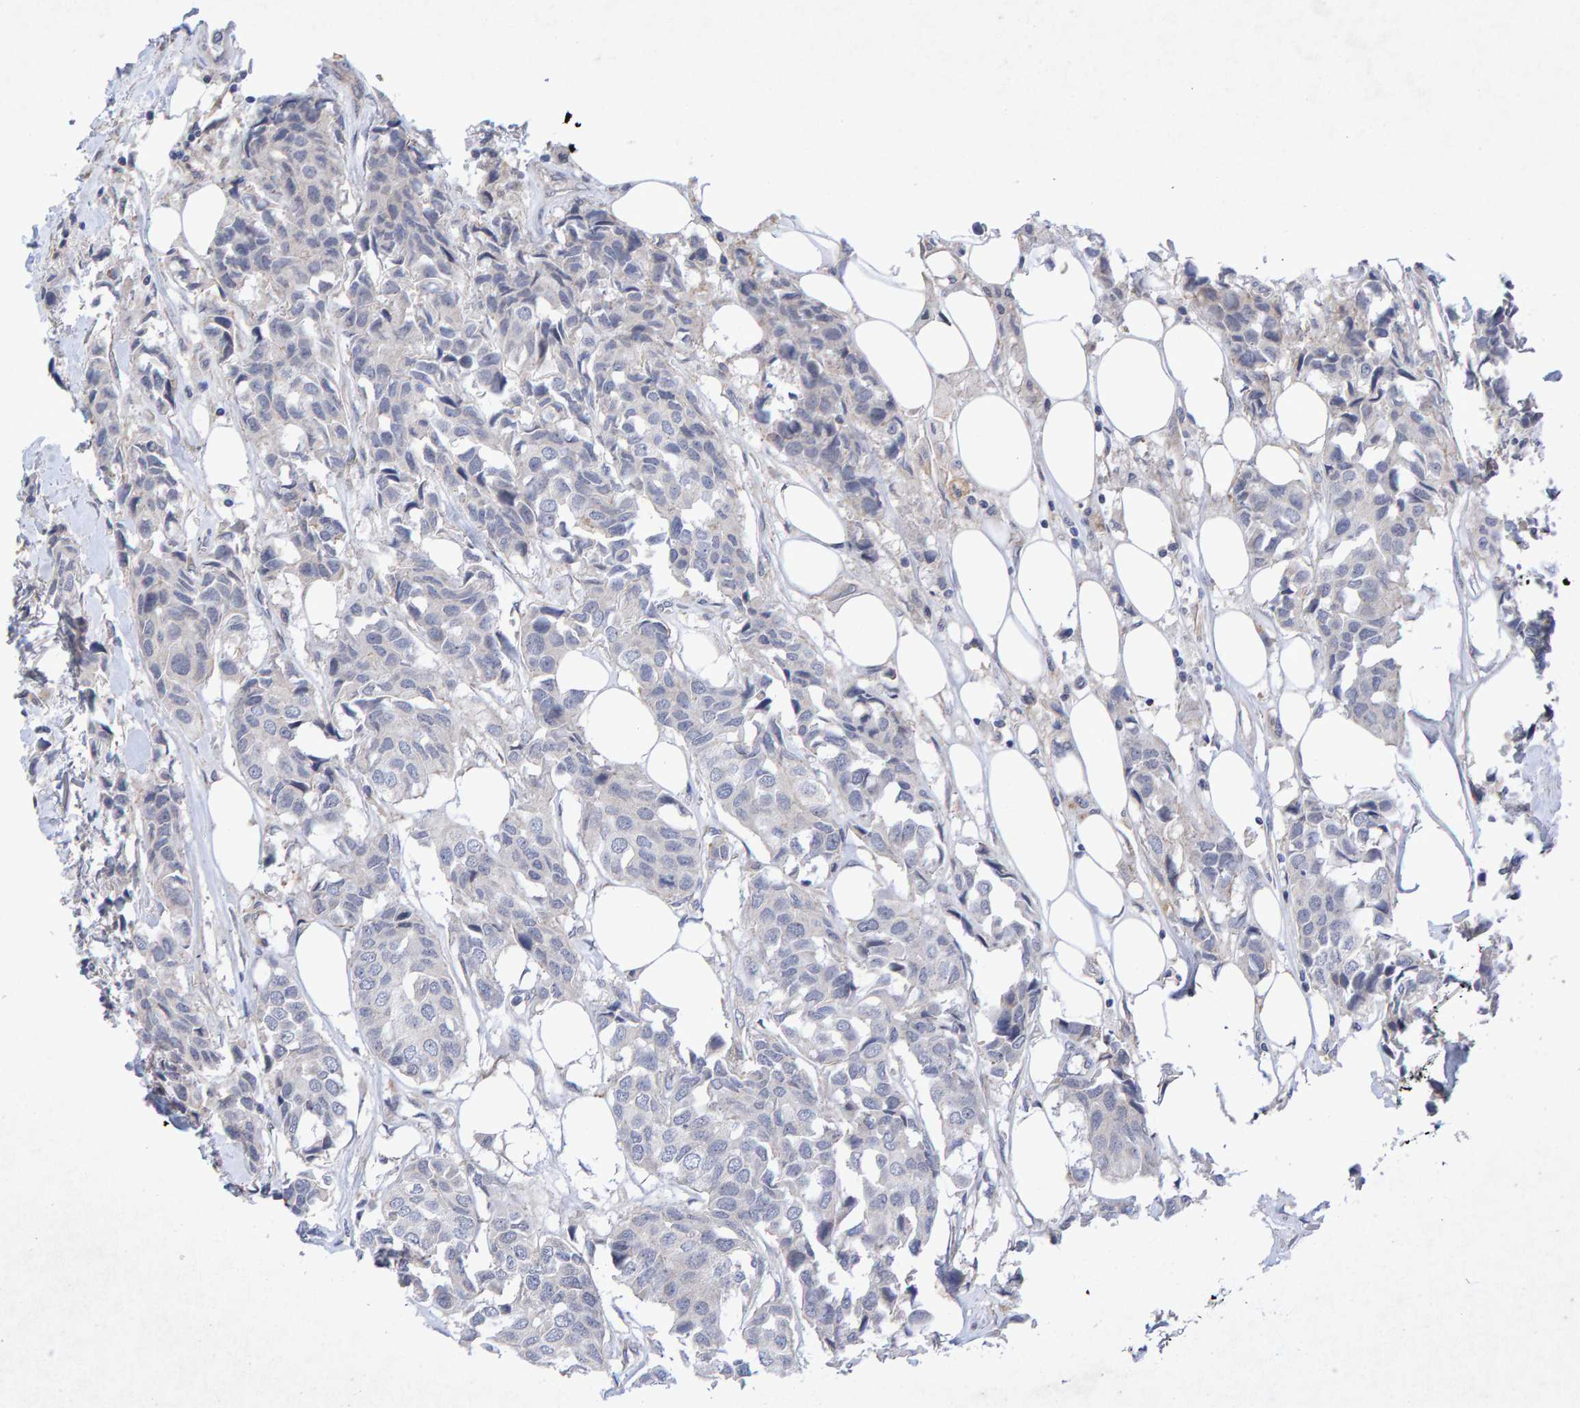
{"staining": {"intensity": "negative", "quantity": "none", "location": "none"}, "tissue": "breast cancer", "cell_type": "Tumor cells", "image_type": "cancer", "snomed": [{"axis": "morphology", "description": "Duct carcinoma"}, {"axis": "topography", "description": "Breast"}], "caption": "Immunohistochemical staining of invasive ductal carcinoma (breast) shows no significant staining in tumor cells. (Stains: DAB immunohistochemistry (IHC) with hematoxylin counter stain, Microscopy: brightfield microscopy at high magnification).", "gene": "CDH2", "patient": {"sex": "female", "age": 80}}